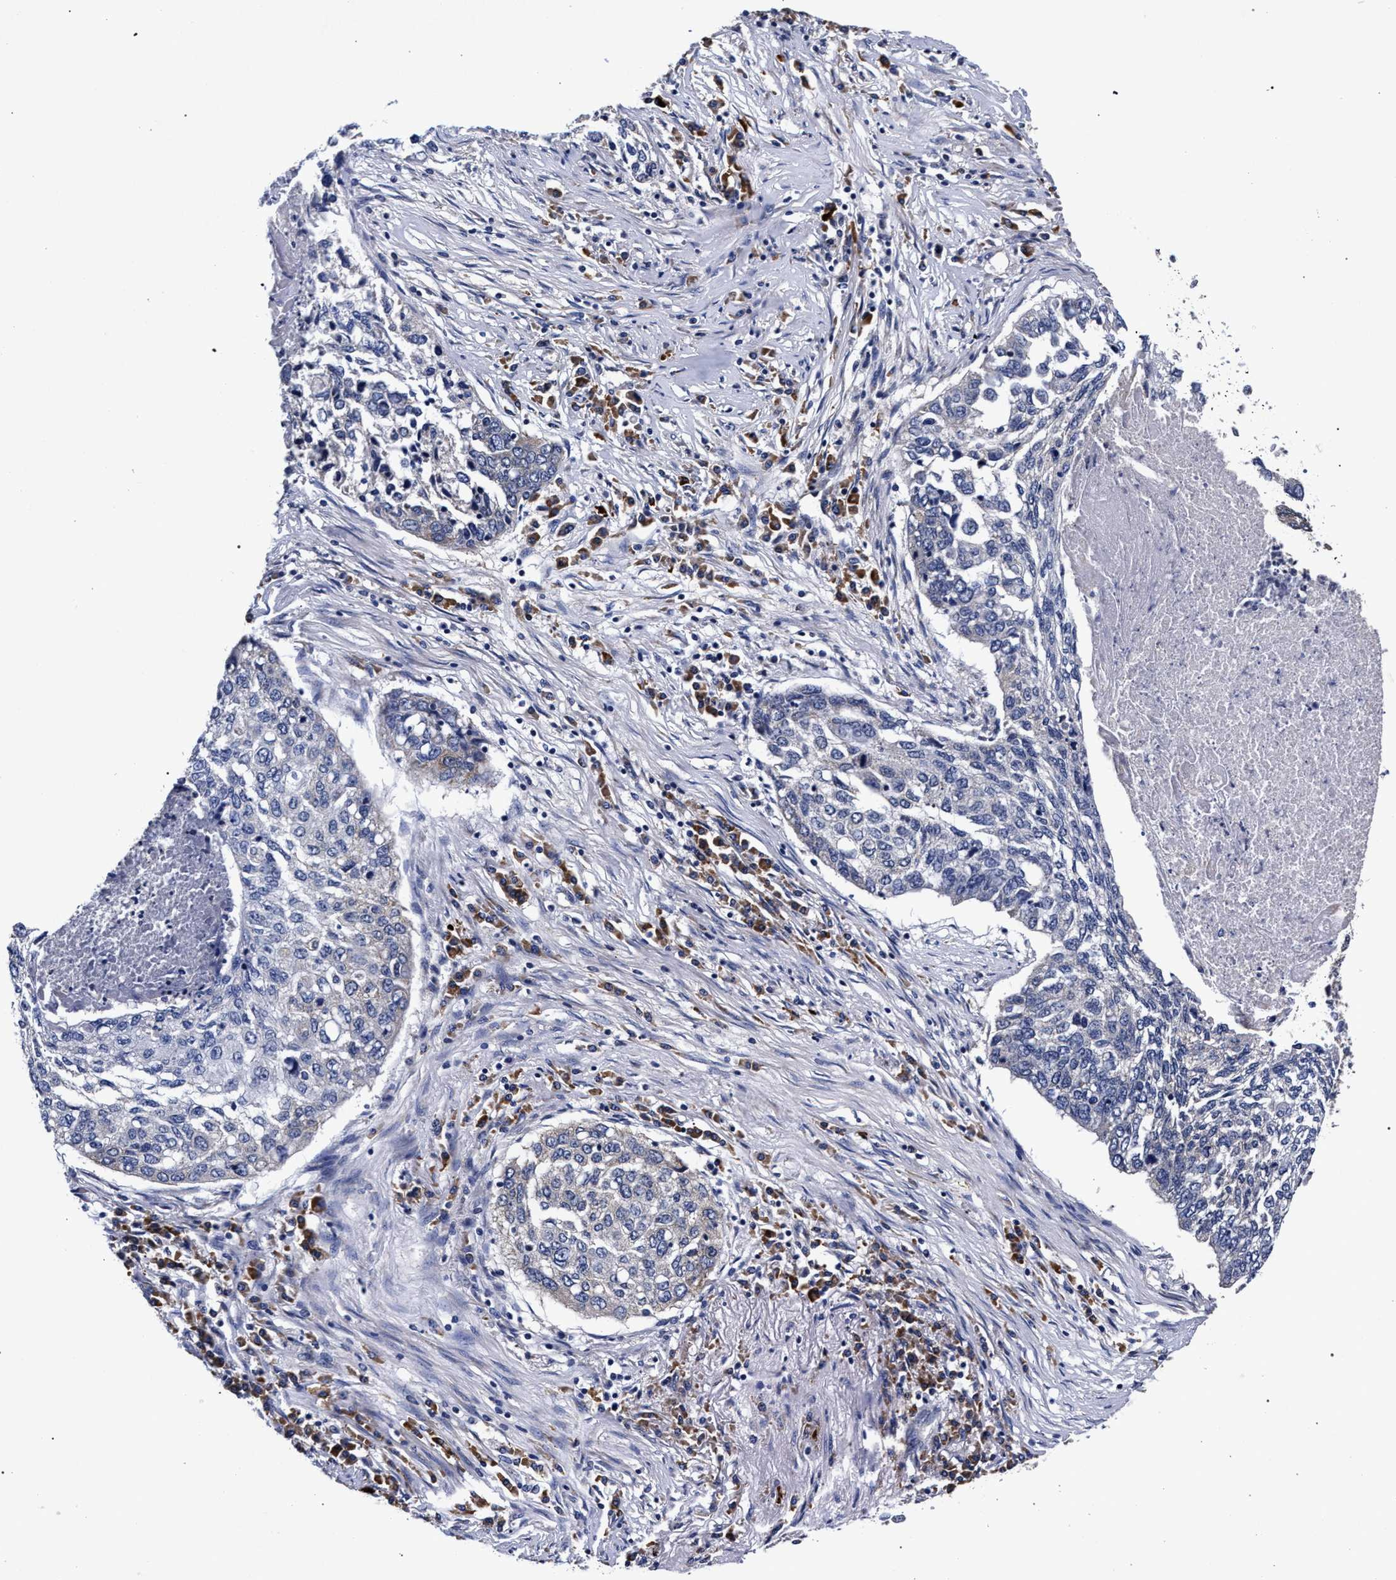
{"staining": {"intensity": "negative", "quantity": "none", "location": "none"}, "tissue": "lung cancer", "cell_type": "Tumor cells", "image_type": "cancer", "snomed": [{"axis": "morphology", "description": "Squamous cell carcinoma, NOS"}, {"axis": "topography", "description": "Lung"}], "caption": "Immunohistochemistry histopathology image of neoplastic tissue: human lung squamous cell carcinoma stained with DAB (3,3'-diaminobenzidine) demonstrates no significant protein positivity in tumor cells.", "gene": "CFAP95", "patient": {"sex": "female", "age": 63}}